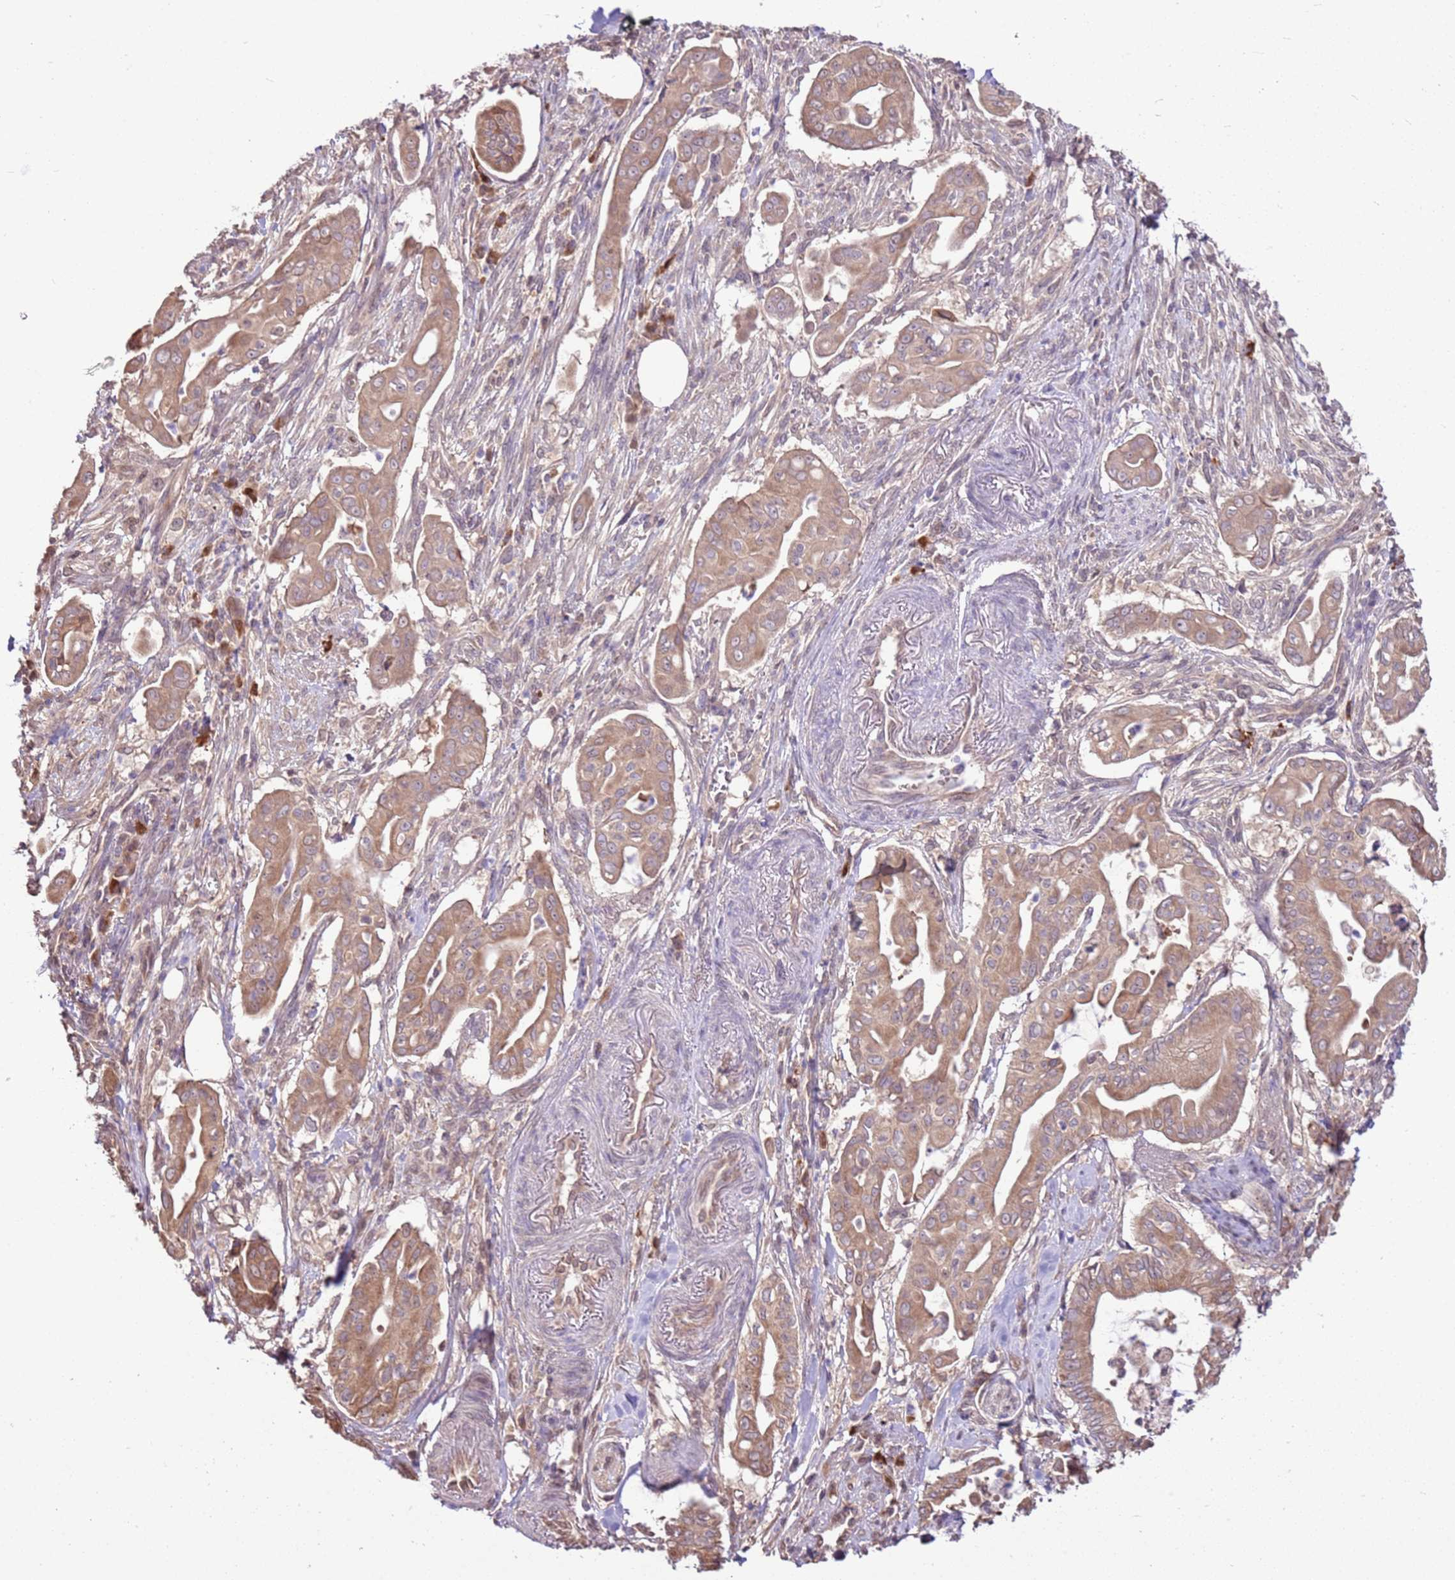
{"staining": {"intensity": "moderate", "quantity": ">75%", "location": "cytoplasmic/membranous"}, "tissue": "pancreatic cancer", "cell_type": "Tumor cells", "image_type": "cancer", "snomed": [{"axis": "morphology", "description": "Adenocarcinoma, NOS"}, {"axis": "topography", "description": "Pancreas"}], "caption": "DAB immunohistochemical staining of human pancreatic cancer exhibits moderate cytoplasmic/membranous protein staining in about >75% of tumor cells.", "gene": "BBS5", "patient": {"sex": "male", "age": 71}}